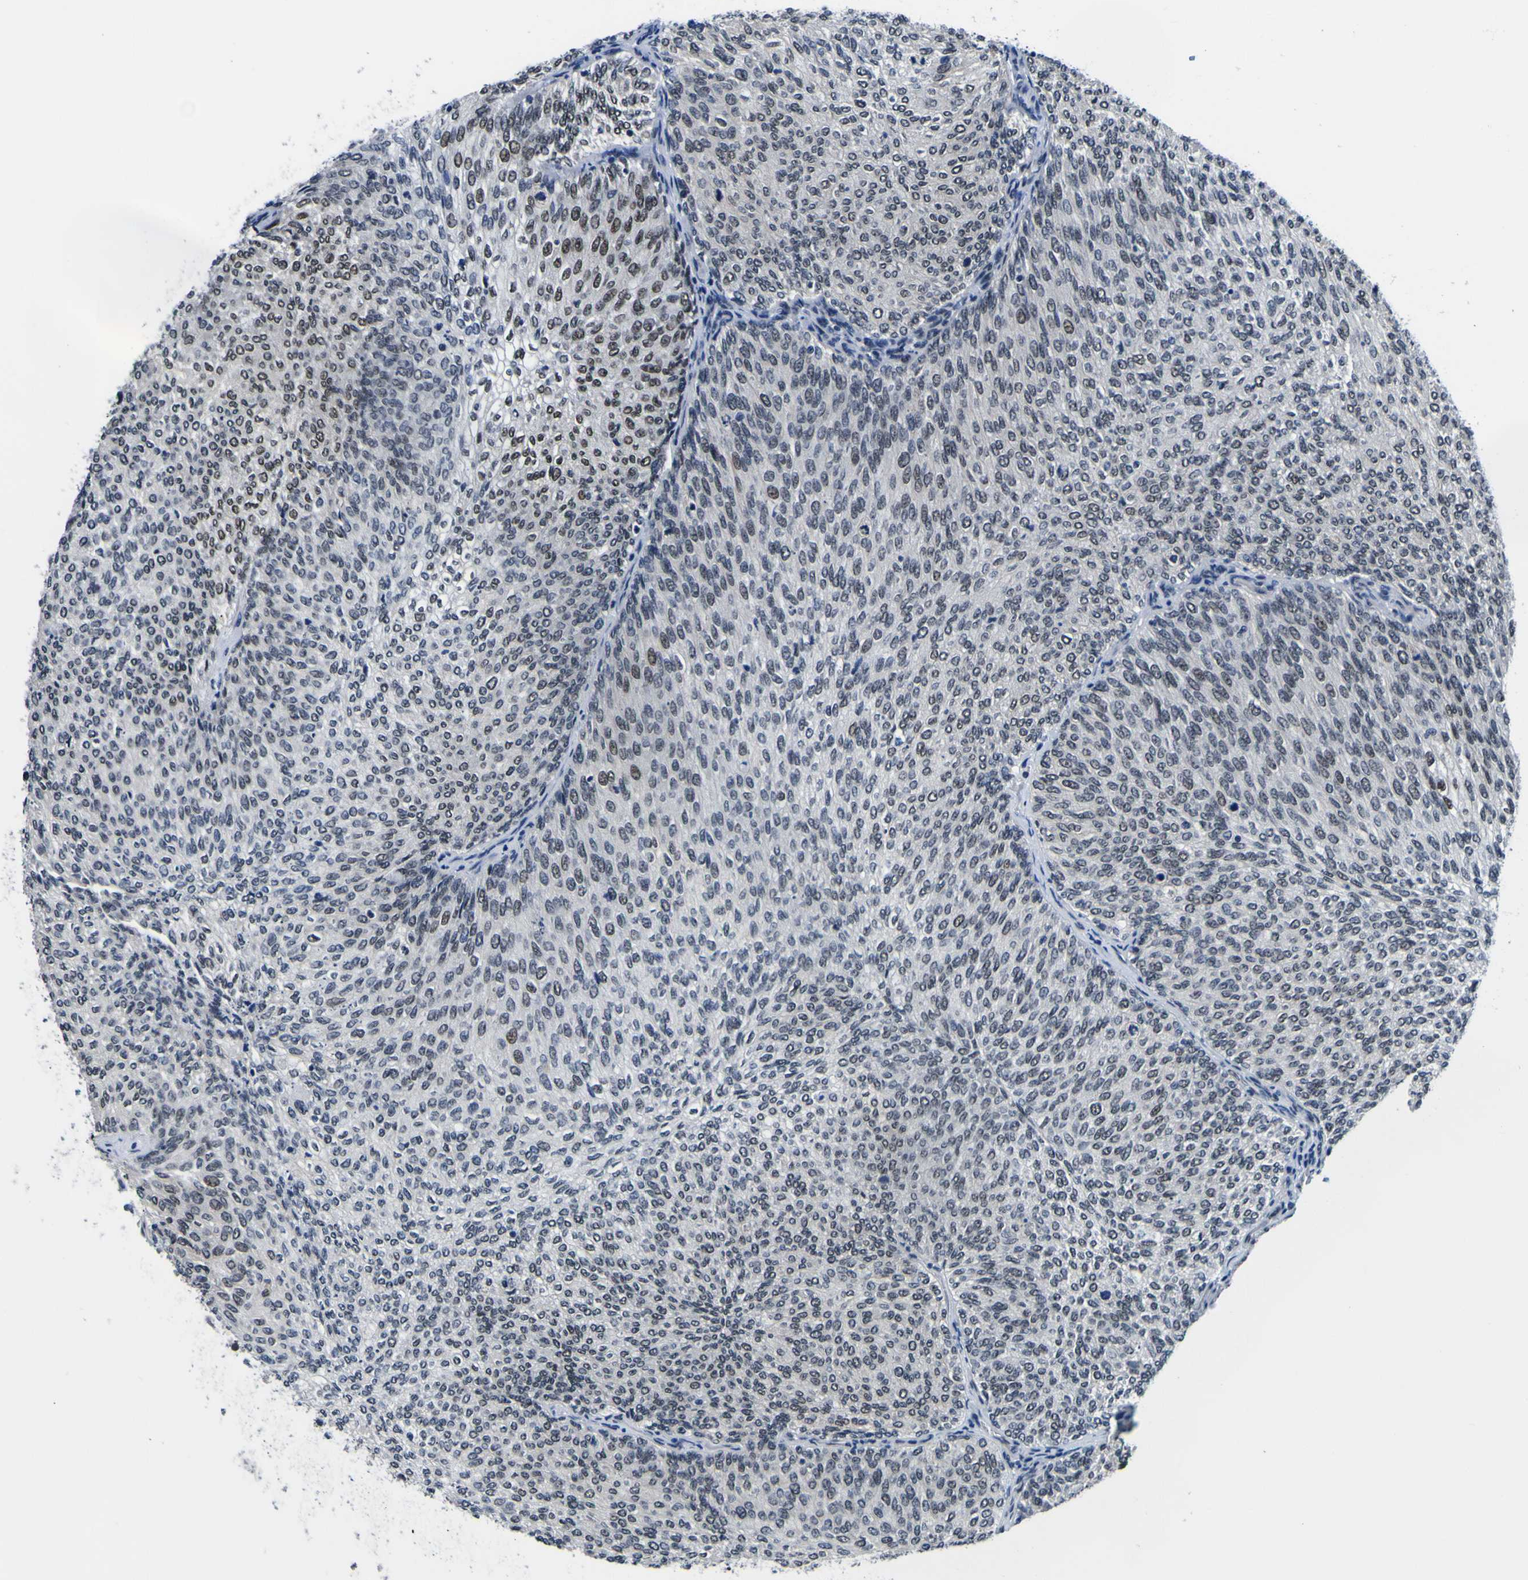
{"staining": {"intensity": "weak", "quantity": "<25%", "location": "nuclear"}, "tissue": "urothelial cancer", "cell_type": "Tumor cells", "image_type": "cancer", "snomed": [{"axis": "morphology", "description": "Urothelial carcinoma, Low grade"}, {"axis": "topography", "description": "Urinary bladder"}], "caption": "Human urothelial carcinoma (low-grade) stained for a protein using IHC exhibits no expression in tumor cells.", "gene": "CUL4B", "patient": {"sex": "female", "age": 79}}